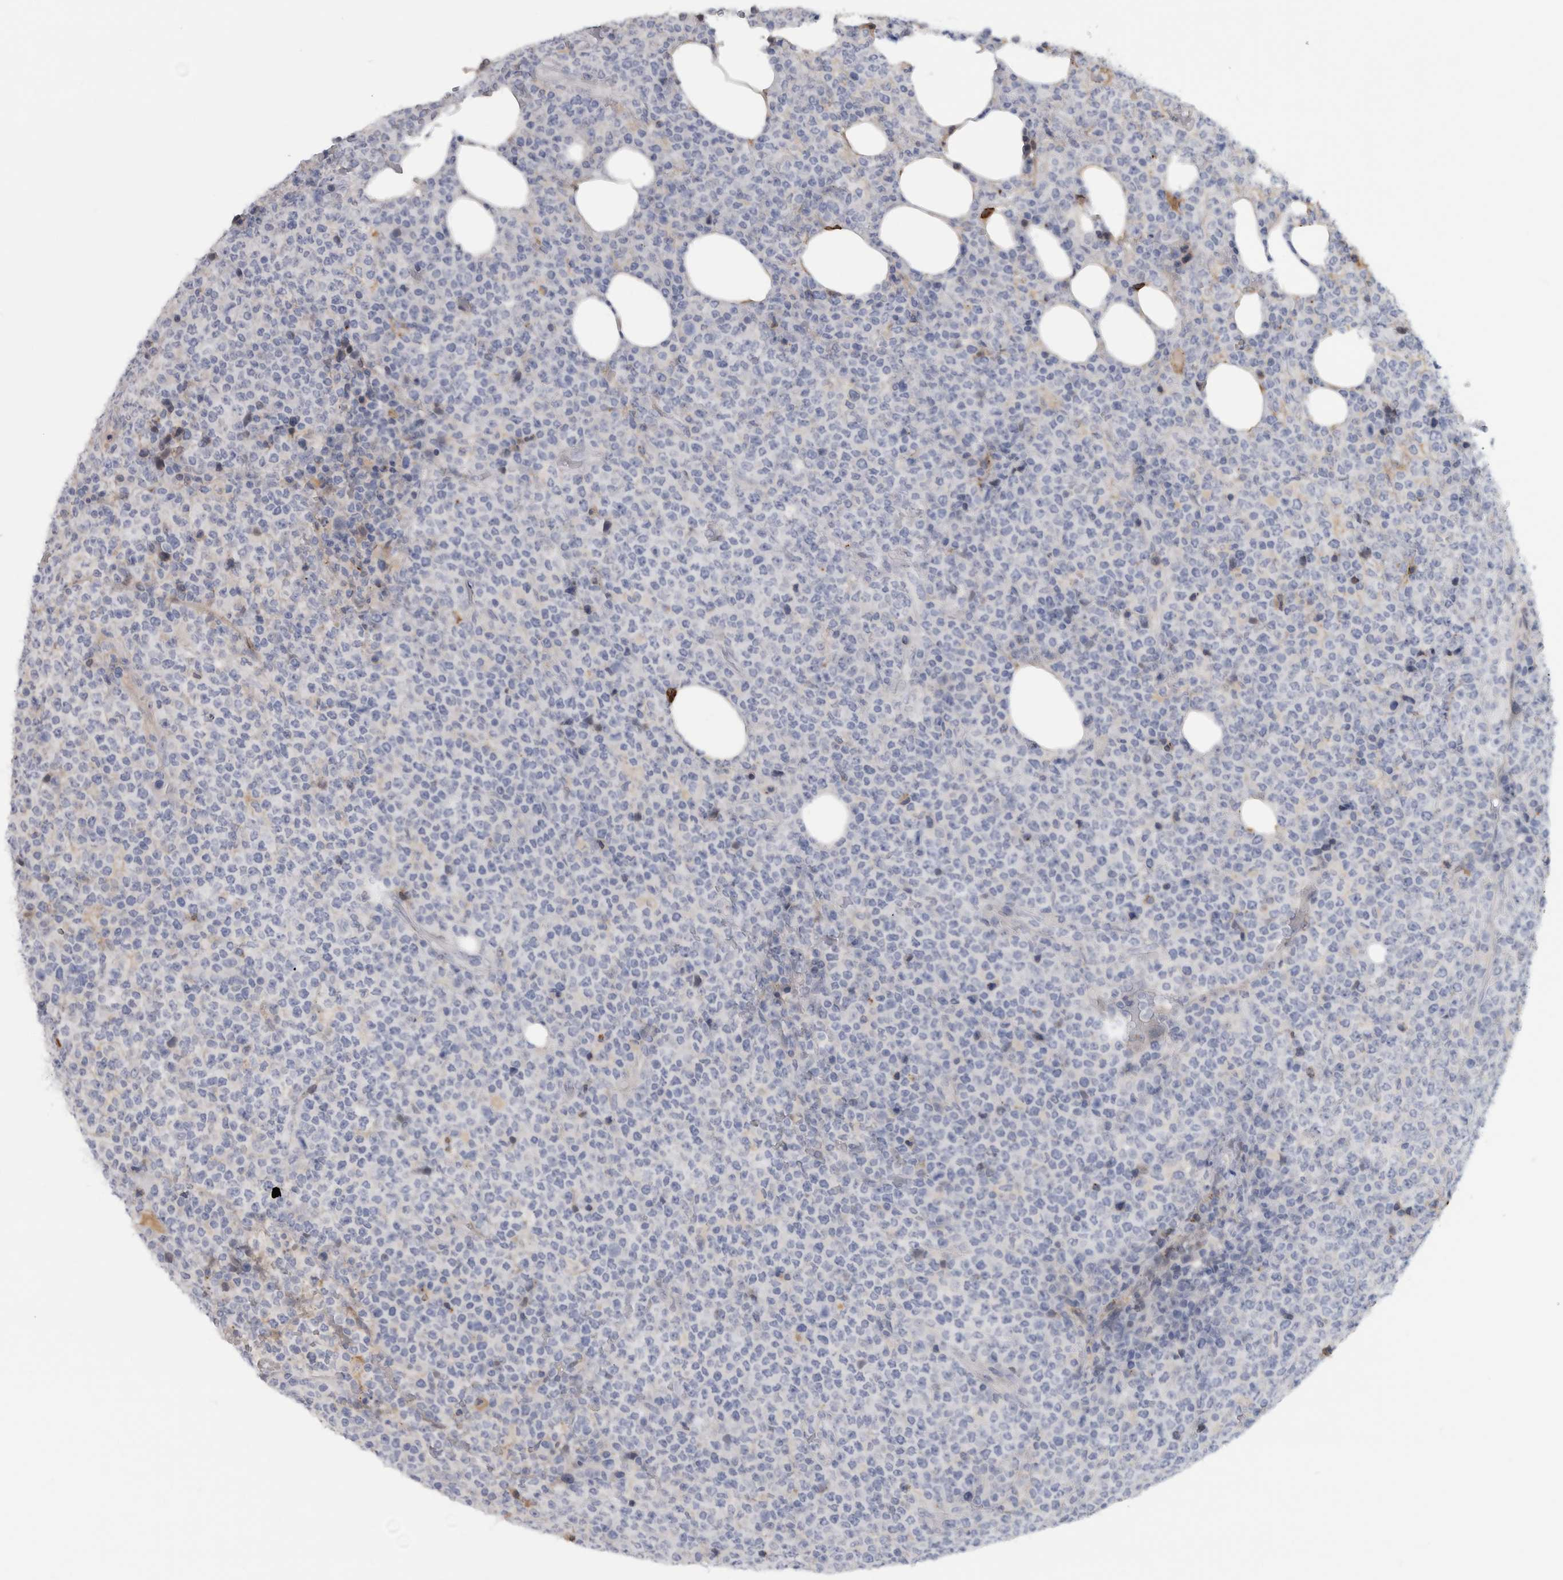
{"staining": {"intensity": "negative", "quantity": "none", "location": "none"}, "tissue": "lymphoma", "cell_type": "Tumor cells", "image_type": "cancer", "snomed": [{"axis": "morphology", "description": "Malignant lymphoma, non-Hodgkin's type, High grade"}, {"axis": "topography", "description": "Lymph node"}], "caption": "A histopathology image of lymphoma stained for a protein reveals no brown staining in tumor cells.", "gene": "DNAJC24", "patient": {"sex": "male", "age": 13}}